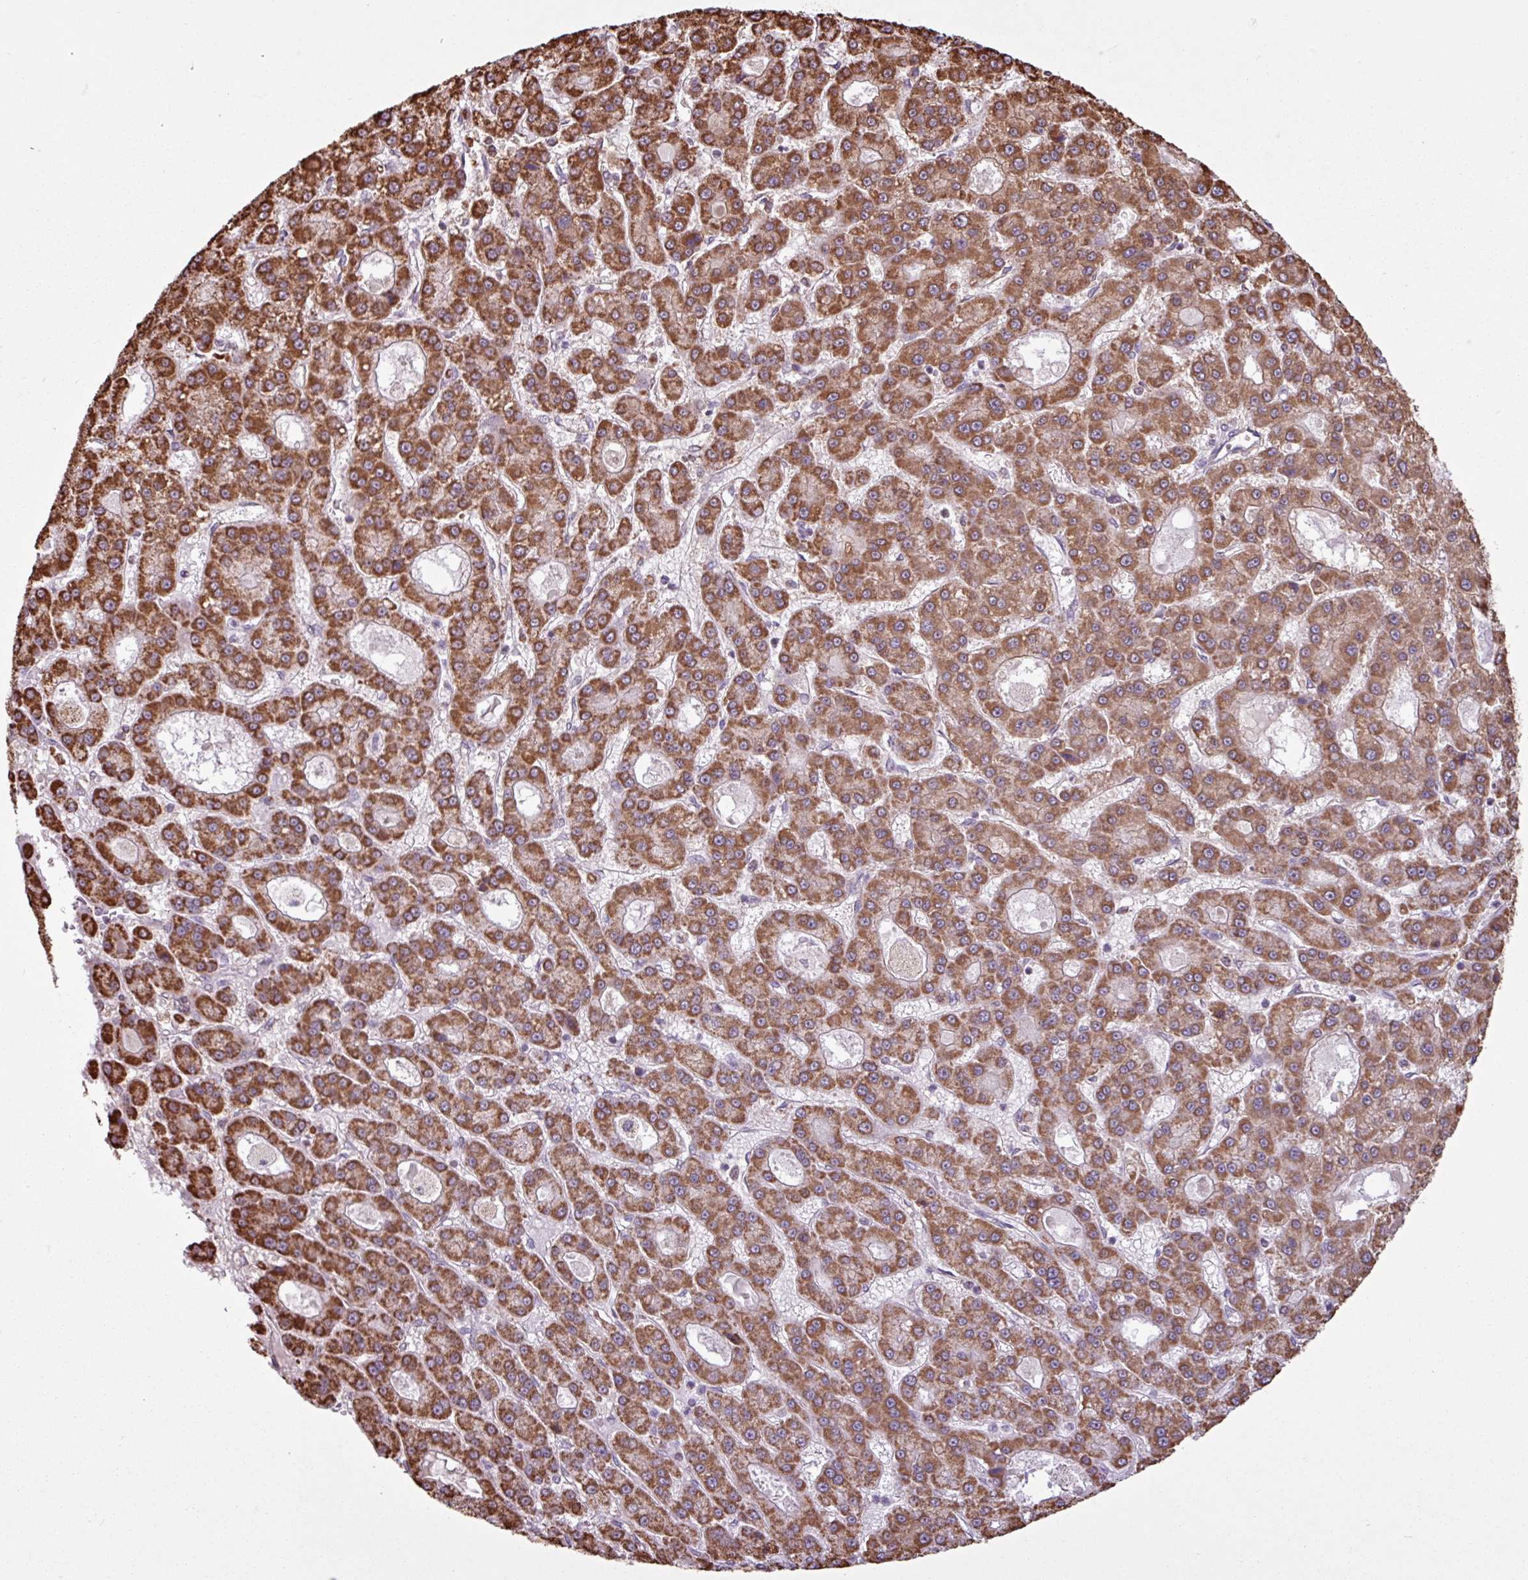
{"staining": {"intensity": "strong", "quantity": ">75%", "location": "cytoplasmic/membranous"}, "tissue": "liver cancer", "cell_type": "Tumor cells", "image_type": "cancer", "snomed": [{"axis": "morphology", "description": "Carcinoma, Hepatocellular, NOS"}, {"axis": "topography", "description": "Liver"}], "caption": "IHC photomicrograph of neoplastic tissue: hepatocellular carcinoma (liver) stained using immunohistochemistry (IHC) demonstrates high levels of strong protein expression localized specifically in the cytoplasmic/membranous of tumor cells, appearing as a cytoplasmic/membranous brown color.", "gene": "ALG8", "patient": {"sex": "male", "age": 70}}